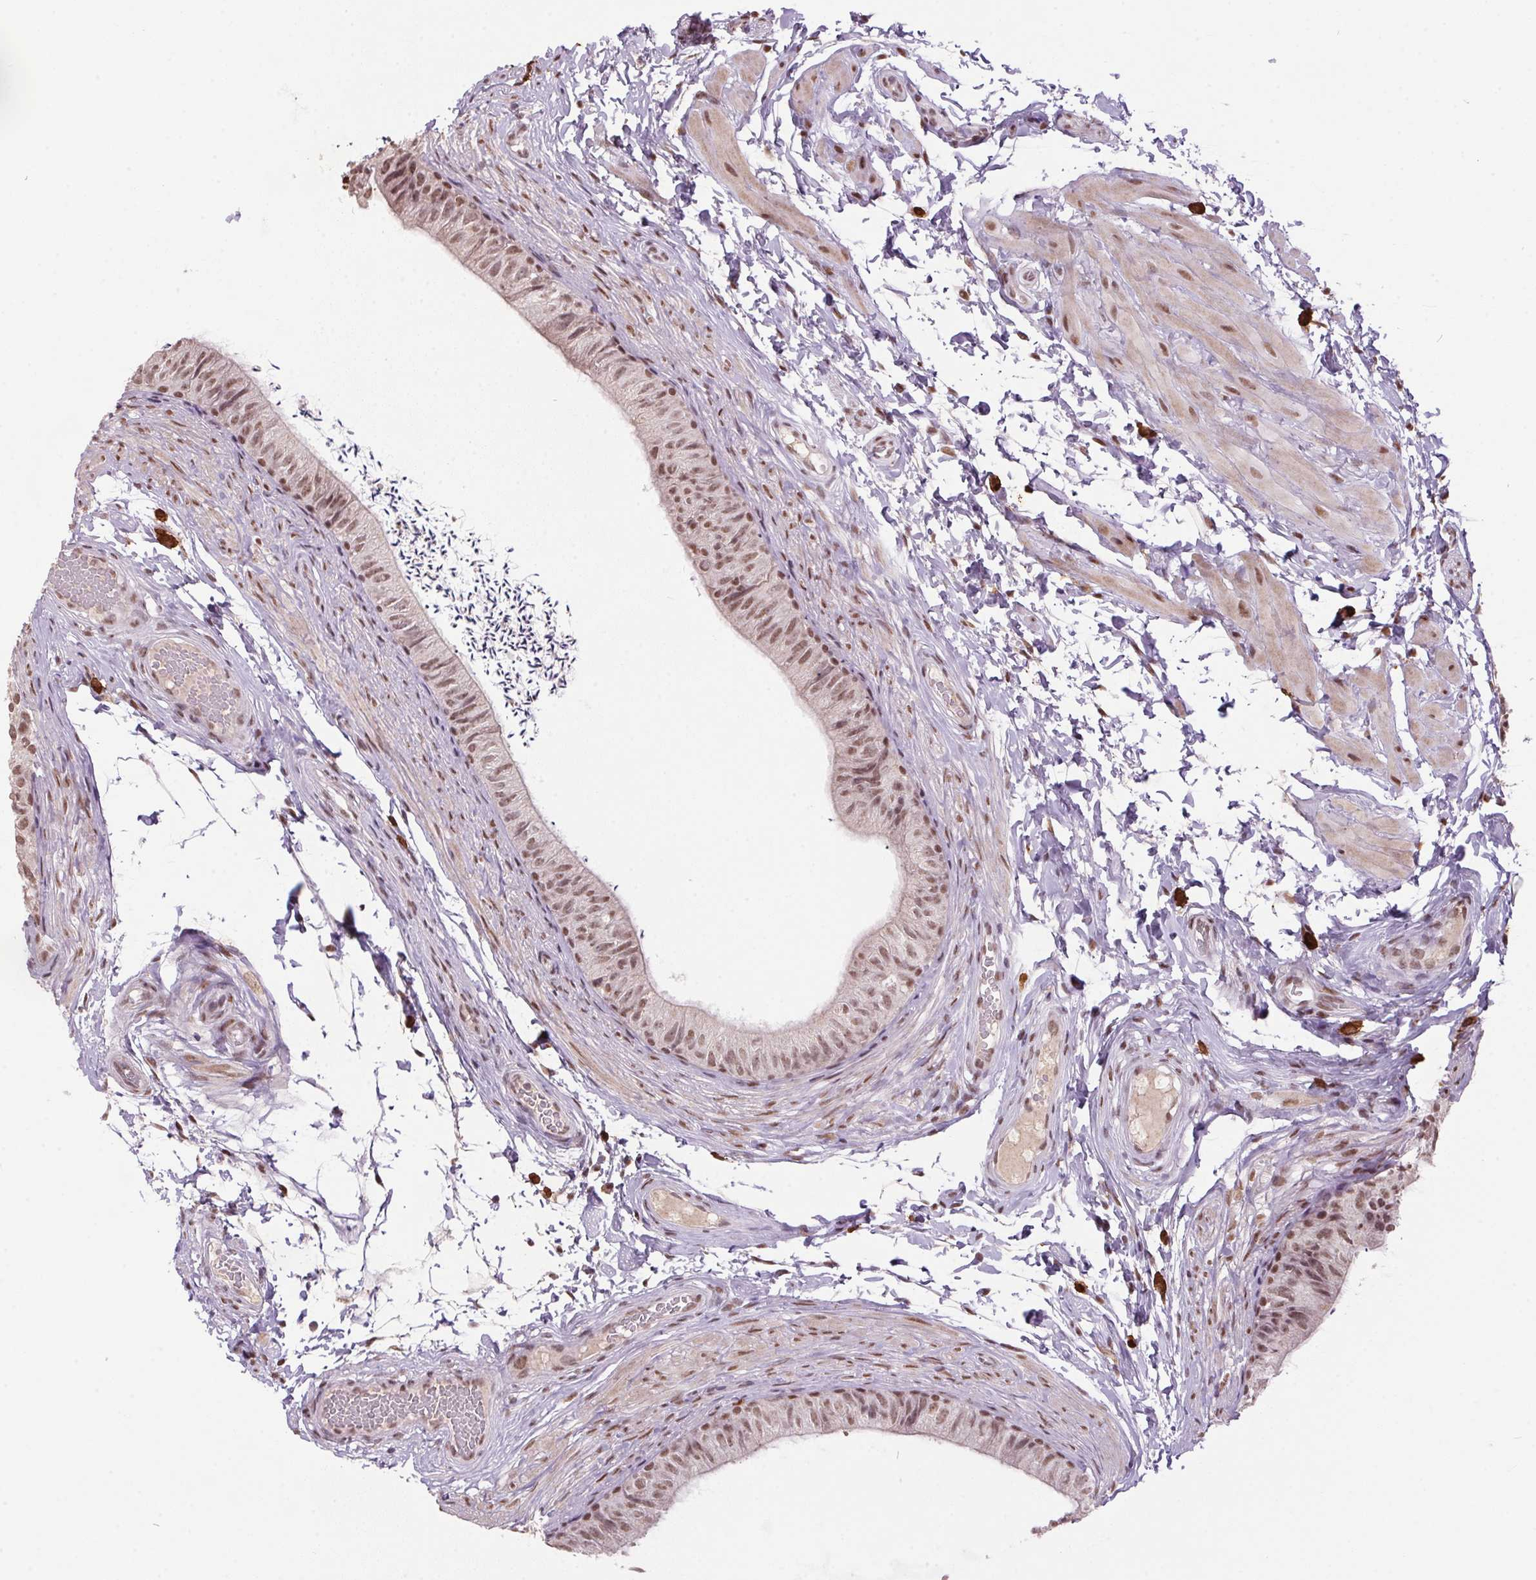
{"staining": {"intensity": "moderate", "quantity": ">75%", "location": "nuclear"}, "tissue": "epididymis", "cell_type": "Glandular cells", "image_type": "normal", "snomed": [{"axis": "morphology", "description": "Normal tissue, NOS"}, {"axis": "topography", "description": "Epididymis, spermatic cord, NOS"}, {"axis": "topography", "description": "Epididymis"}, {"axis": "topography", "description": "Peripheral nerve tissue"}], "caption": "A micrograph showing moderate nuclear positivity in about >75% of glandular cells in unremarkable epididymis, as visualized by brown immunohistochemical staining.", "gene": "ZBTB4", "patient": {"sex": "male", "age": 29}}